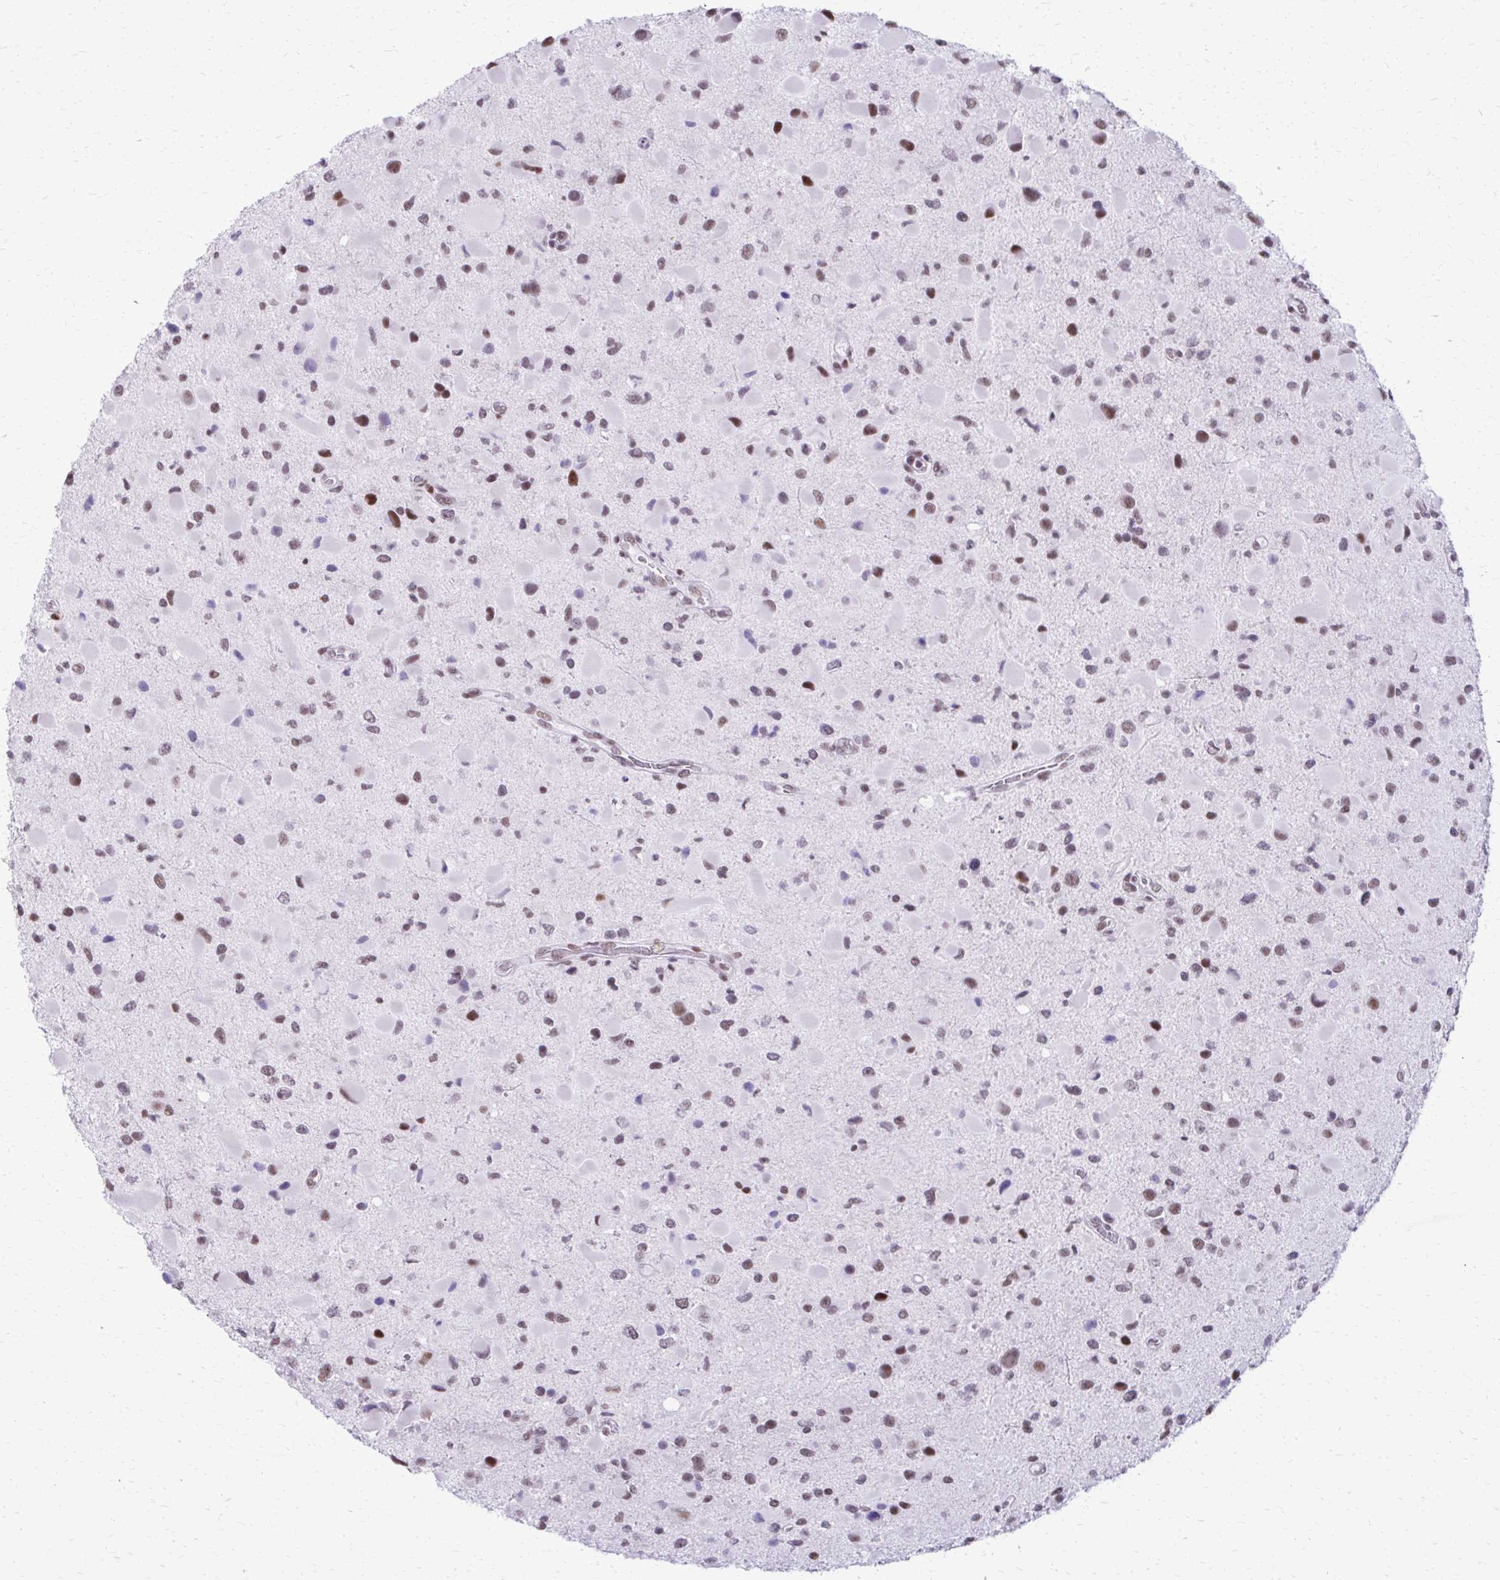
{"staining": {"intensity": "weak", "quantity": "25%-75%", "location": "nuclear"}, "tissue": "glioma", "cell_type": "Tumor cells", "image_type": "cancer", "snomed": [{"axis": "morphology", "description": "Glioma, malignant, Low grade"}, {"axis": "topography", "description": "Brain"}], "caption": "This is a micrograph of immunohistochemistry staining of malignant glioma (low-grade), which shows weak expression in the nuclear of tumor cells.", "gene": "SS18", "patient": {"sex": "female", "age": 32}}